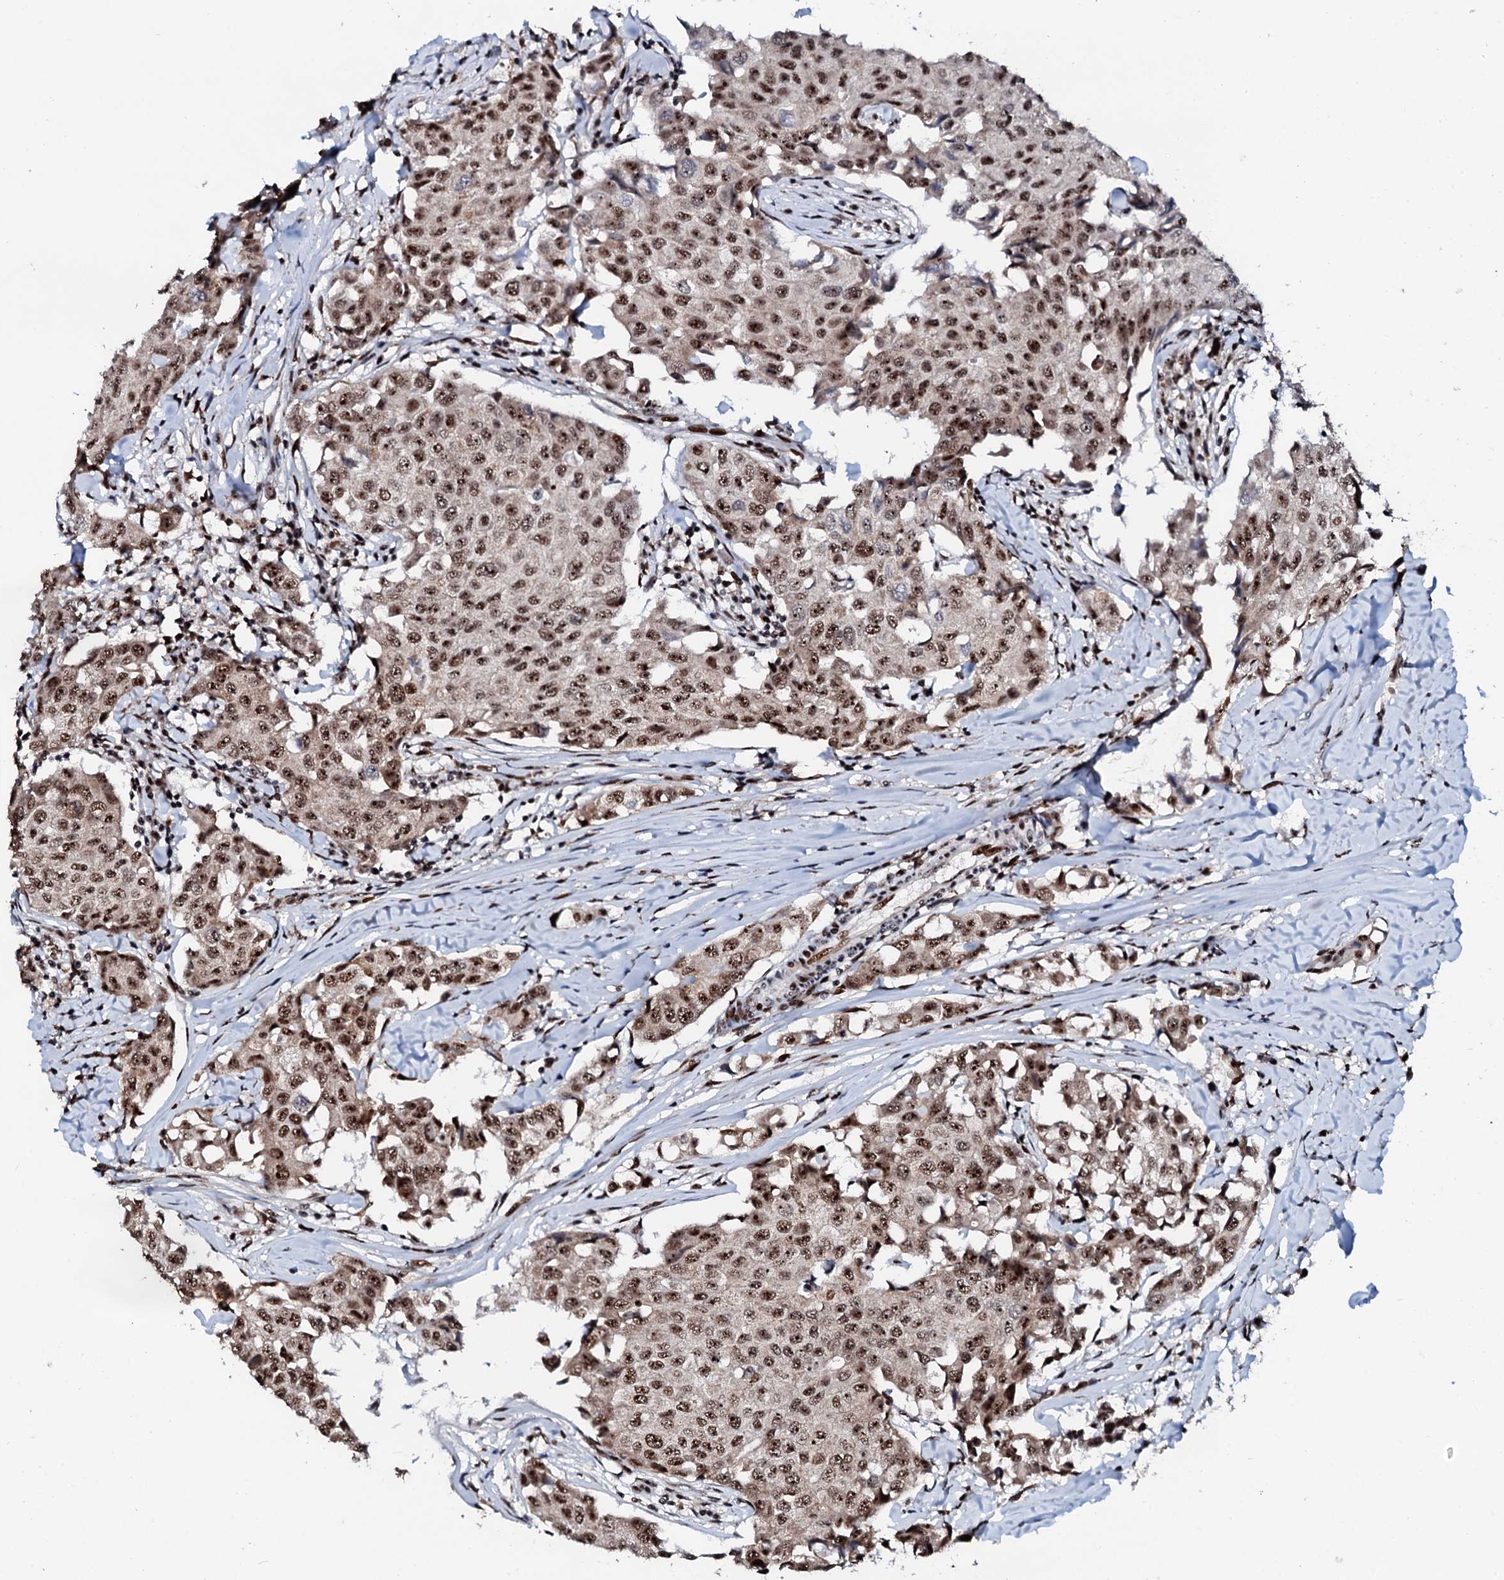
{"staining": {"intensity": "moderate", "quantity": ">75%", "location": "nuclear"}, "tissue": "breast cancer", "cell_type": "Tumor cells", "image_type": "cancer", "snomed": [{"axis": "morphology", "description": "Duct carcinoma"}, {"axis": "topography", "description": "Breast"}], "caption": "A histopathology image of human breast invasive ductal carcinoma stained for a protein exhibits moderate nuclear brown staining in tumor cells.", "gene": "NEUROG3", "patient": {"sex": "female", "age": 80}}